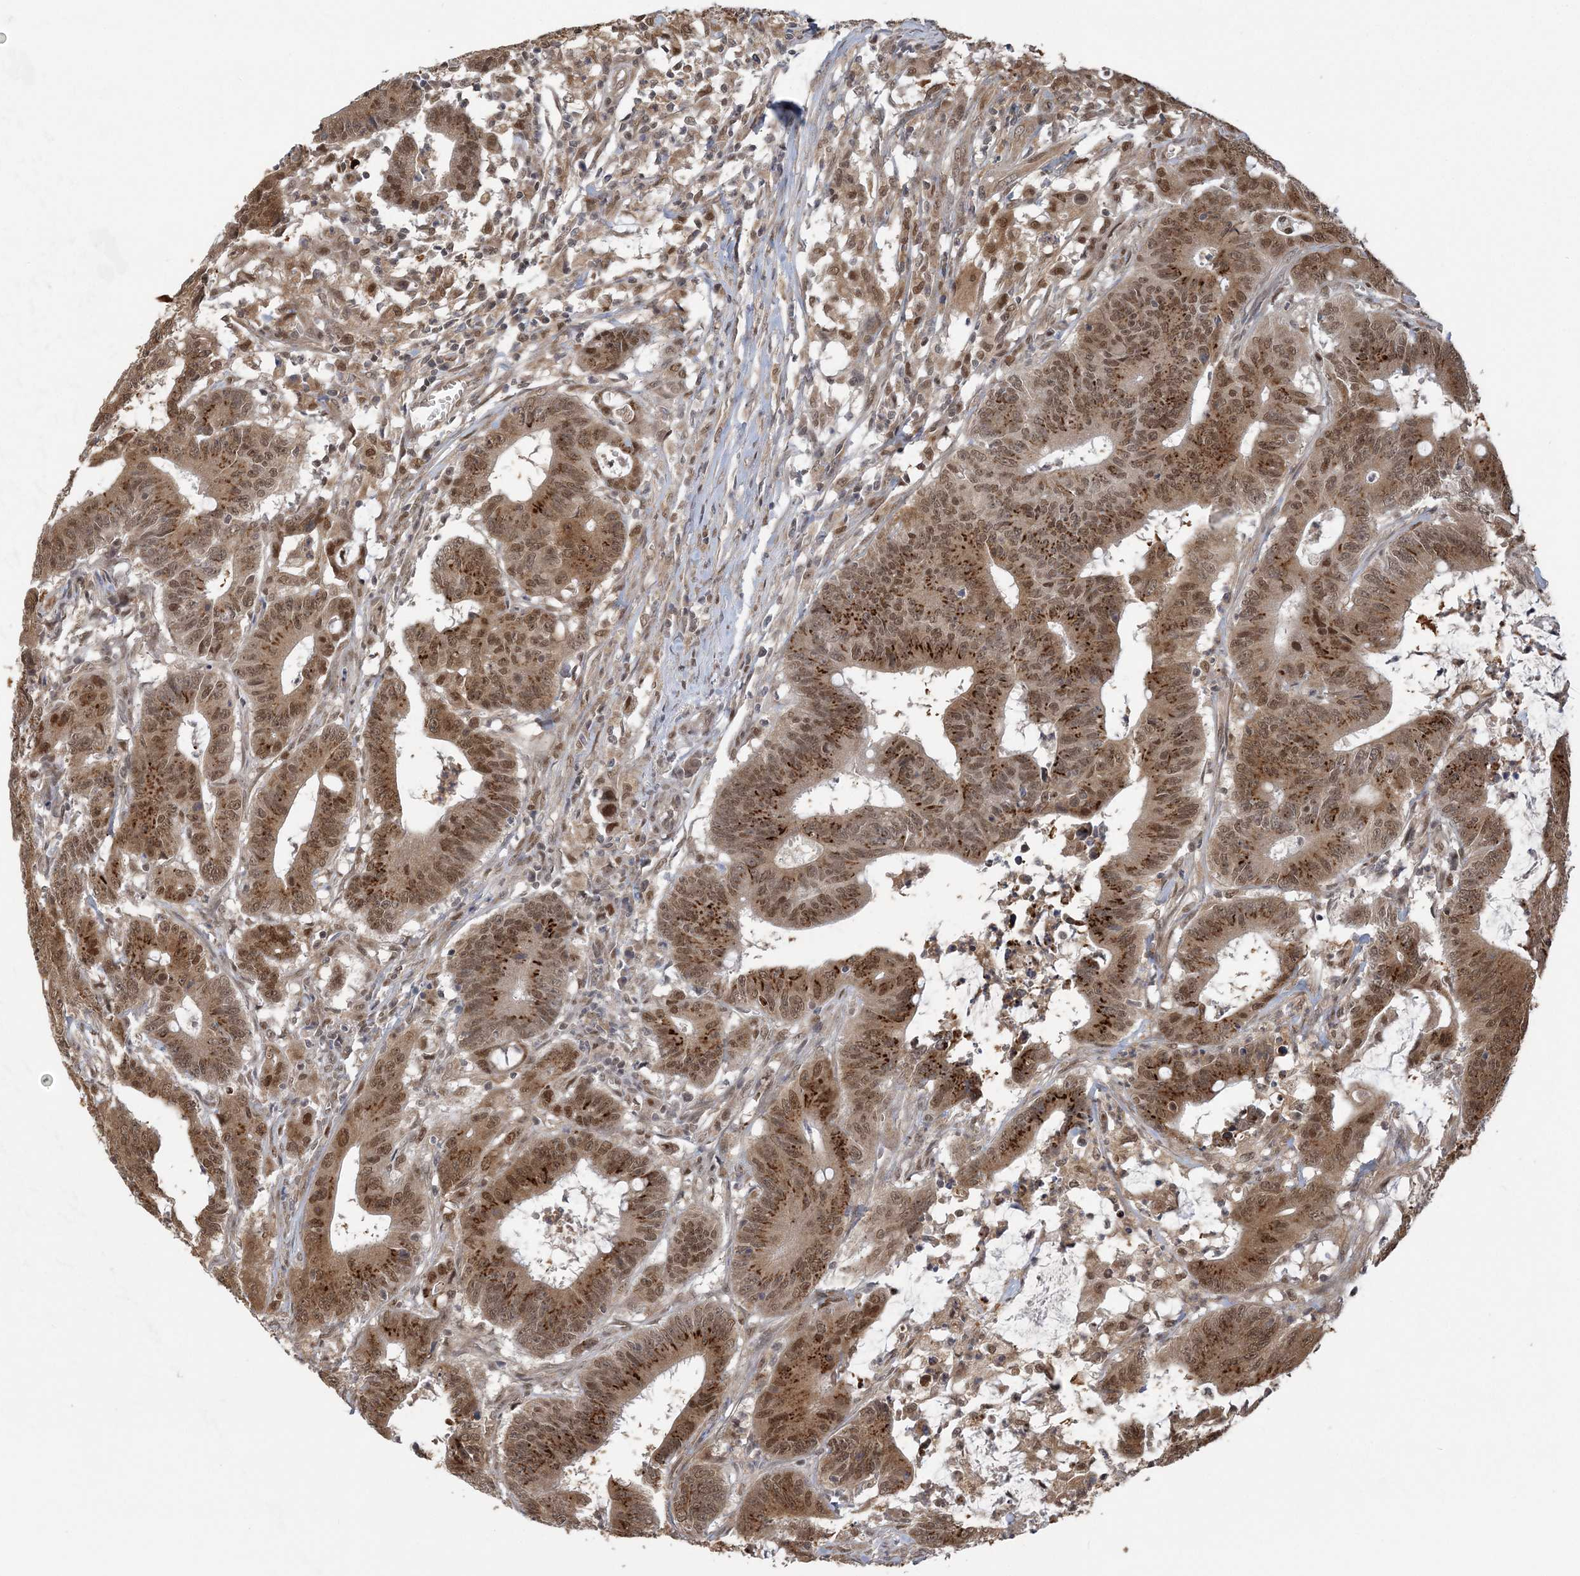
{"staining": {"intensity": "moderate", "quantity": ">75%", "location": "cytoplasmic/membranous,nuclear"}, "tissue": "colorectal cancer", "cell_type": "Tumor cells", "image_type": "cancer", "snomed": [{"axis": "morphology", "description": "Adenocarcinoma, NOS"}, {"axis": "topography", "description": "Colon"}], "caption": "Colorectal cancer stained with a protein marker exhibits moderate staining in tumor cells.", "gene": "ZBTB7A", "patient": {"sex": "male", "age": 45}}